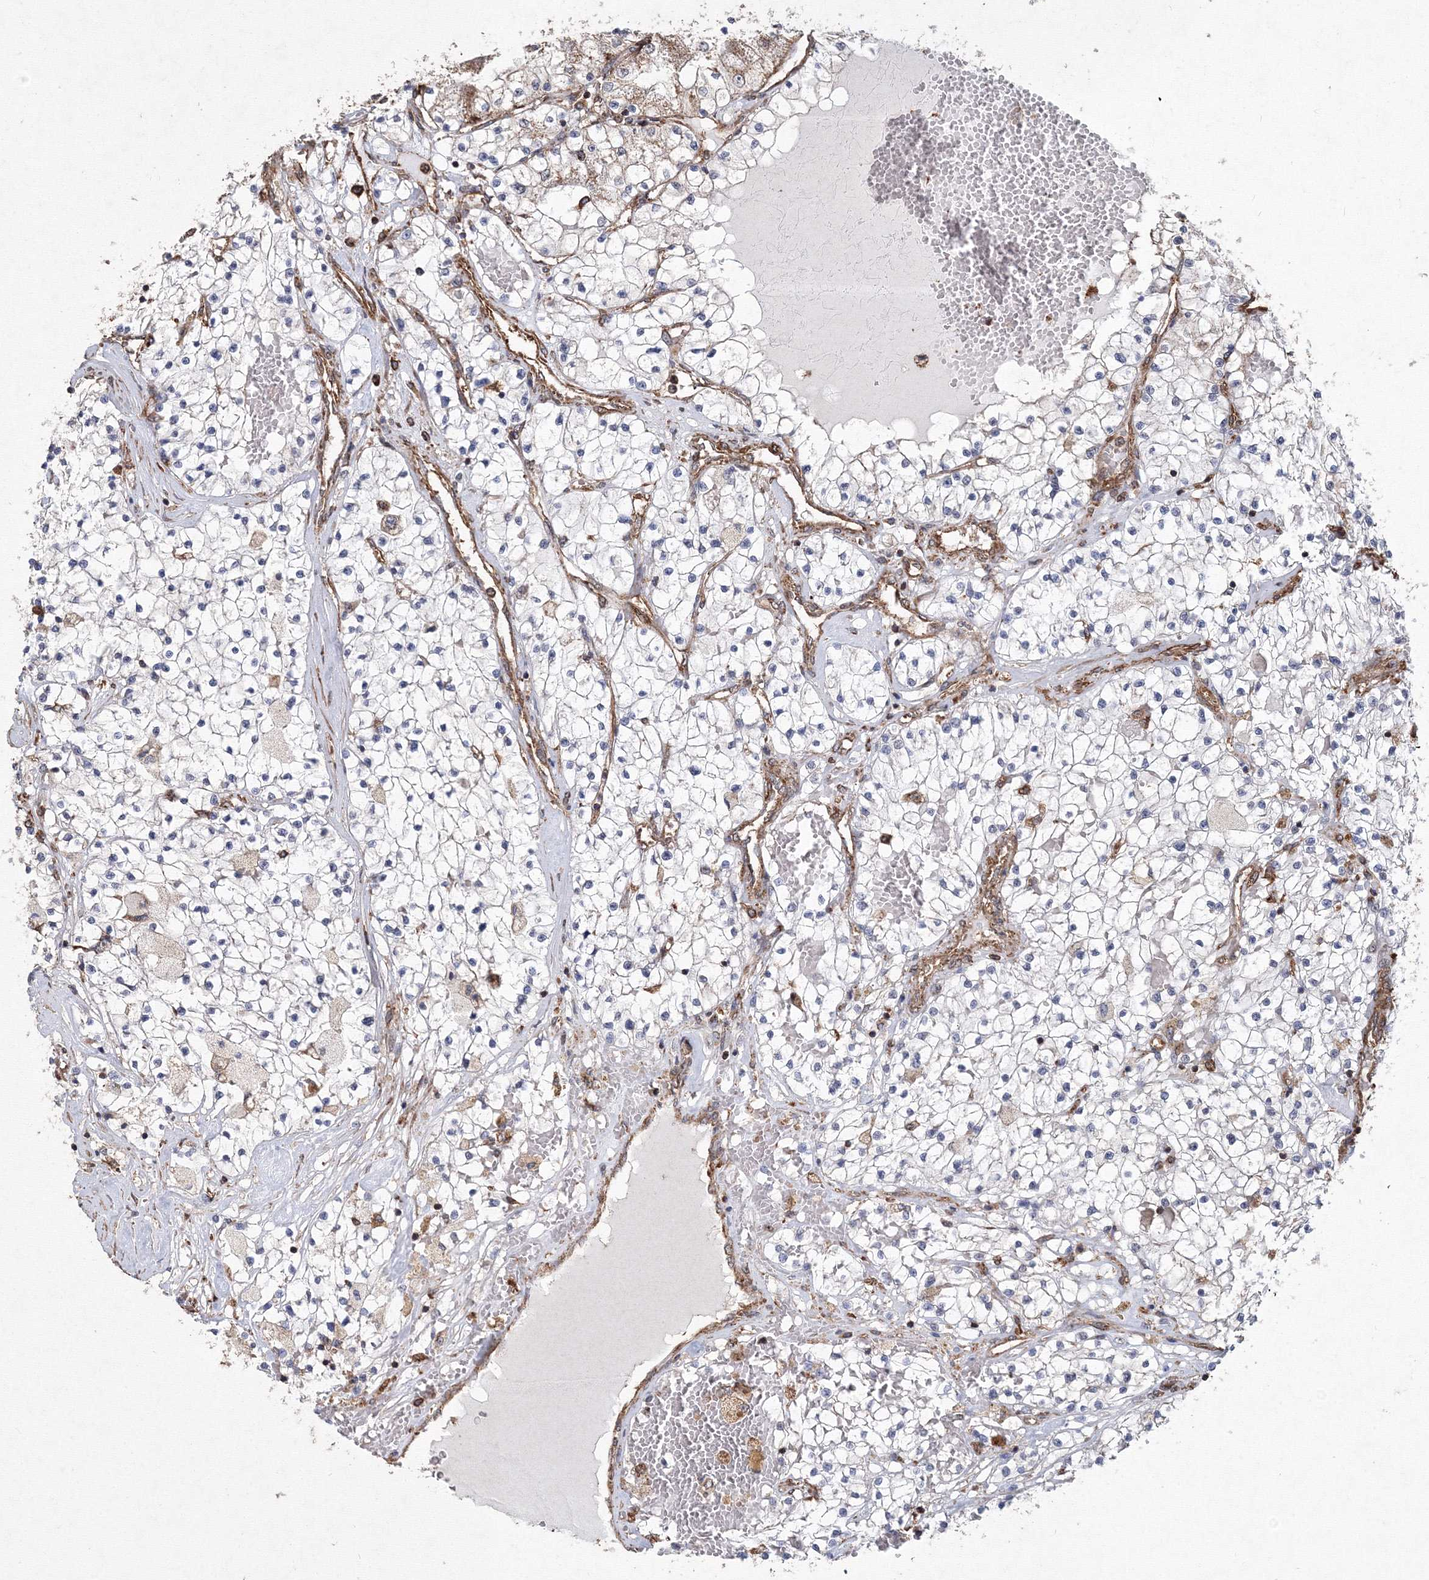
{"staining": {"intensity": "negative", "quantity": "none", "location": "none"}, "tissue": "renal cancer", "cell_type": "Tumor cells", "image_type": "cancer", "snomed": [{"axis": "morphology", "description": "Normal tissue, NOS"}, {"axis": "morphology", "description": "Adenocarcinoma, NOS"}, {"axis": "topography", "description": "Kidney"}], "caption": "Protein analysis of renal cancer (adenocarcinoma) reveals no significant expression in tumor cells.", "gene": "TMEM139", "patient": {"sex": "male", "age": 68}}